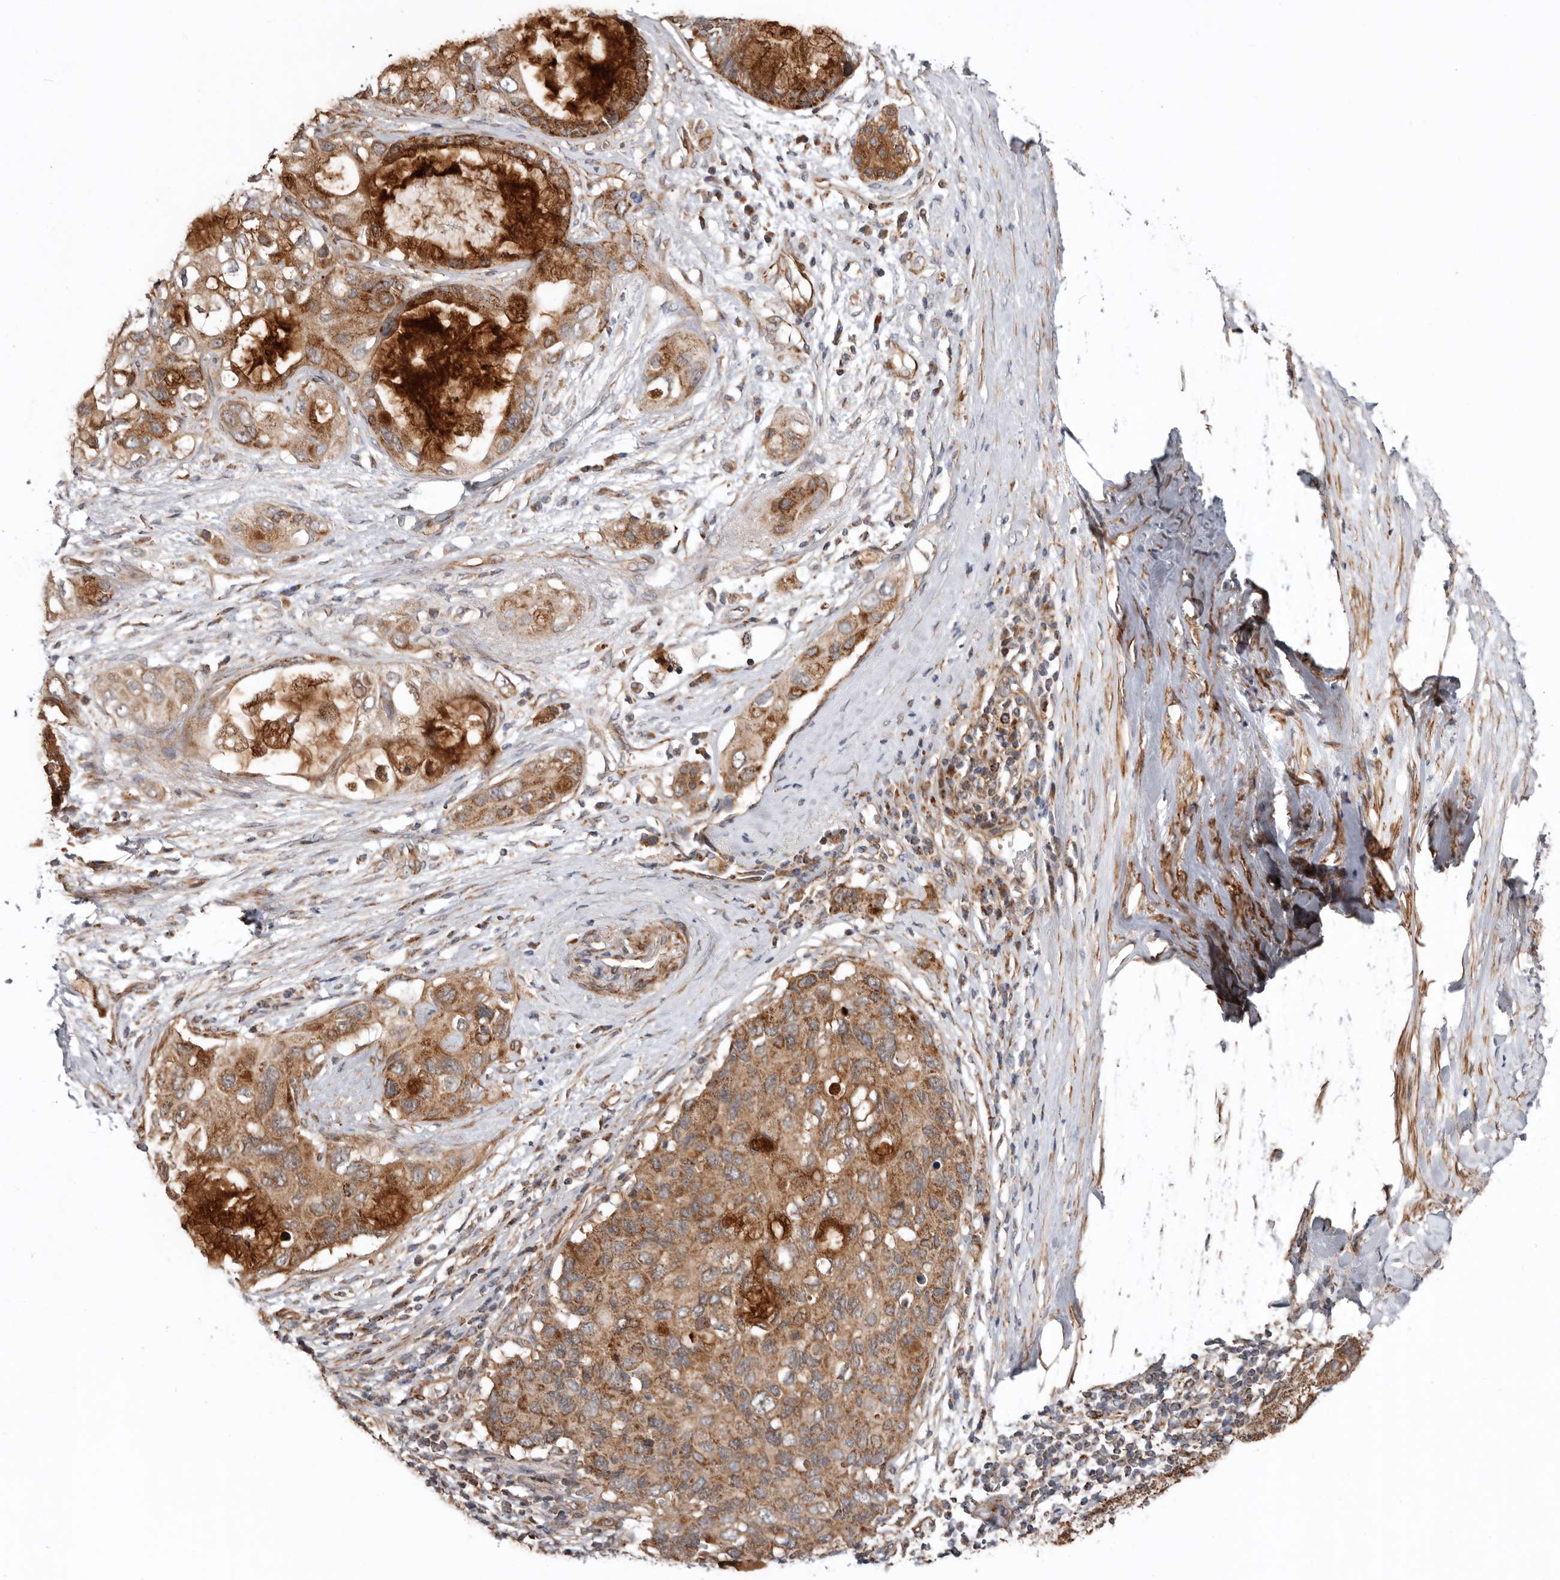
{"staining": {"intensity": "moderate", "quantity": ">75%", "location": "cytoplasmic/membranous"}, "tissue": "pancreatic cancer", "cell_type": "Tumor cells", "image_type": "cancer", "snomed": [{"axis": "morphology", "description": "Adenocarcinoma, NOS"}, {"axis": "topography", "description": "Pancreas"}], "caption": "Pancreatic cancer stained with immunohistochemistry (IHC) reveals moderate cytoplasmic/membranous expression in about >75% of tumor cells.", "gene": "PROKR1", "patient": {"sex": "female", "age": 56}}